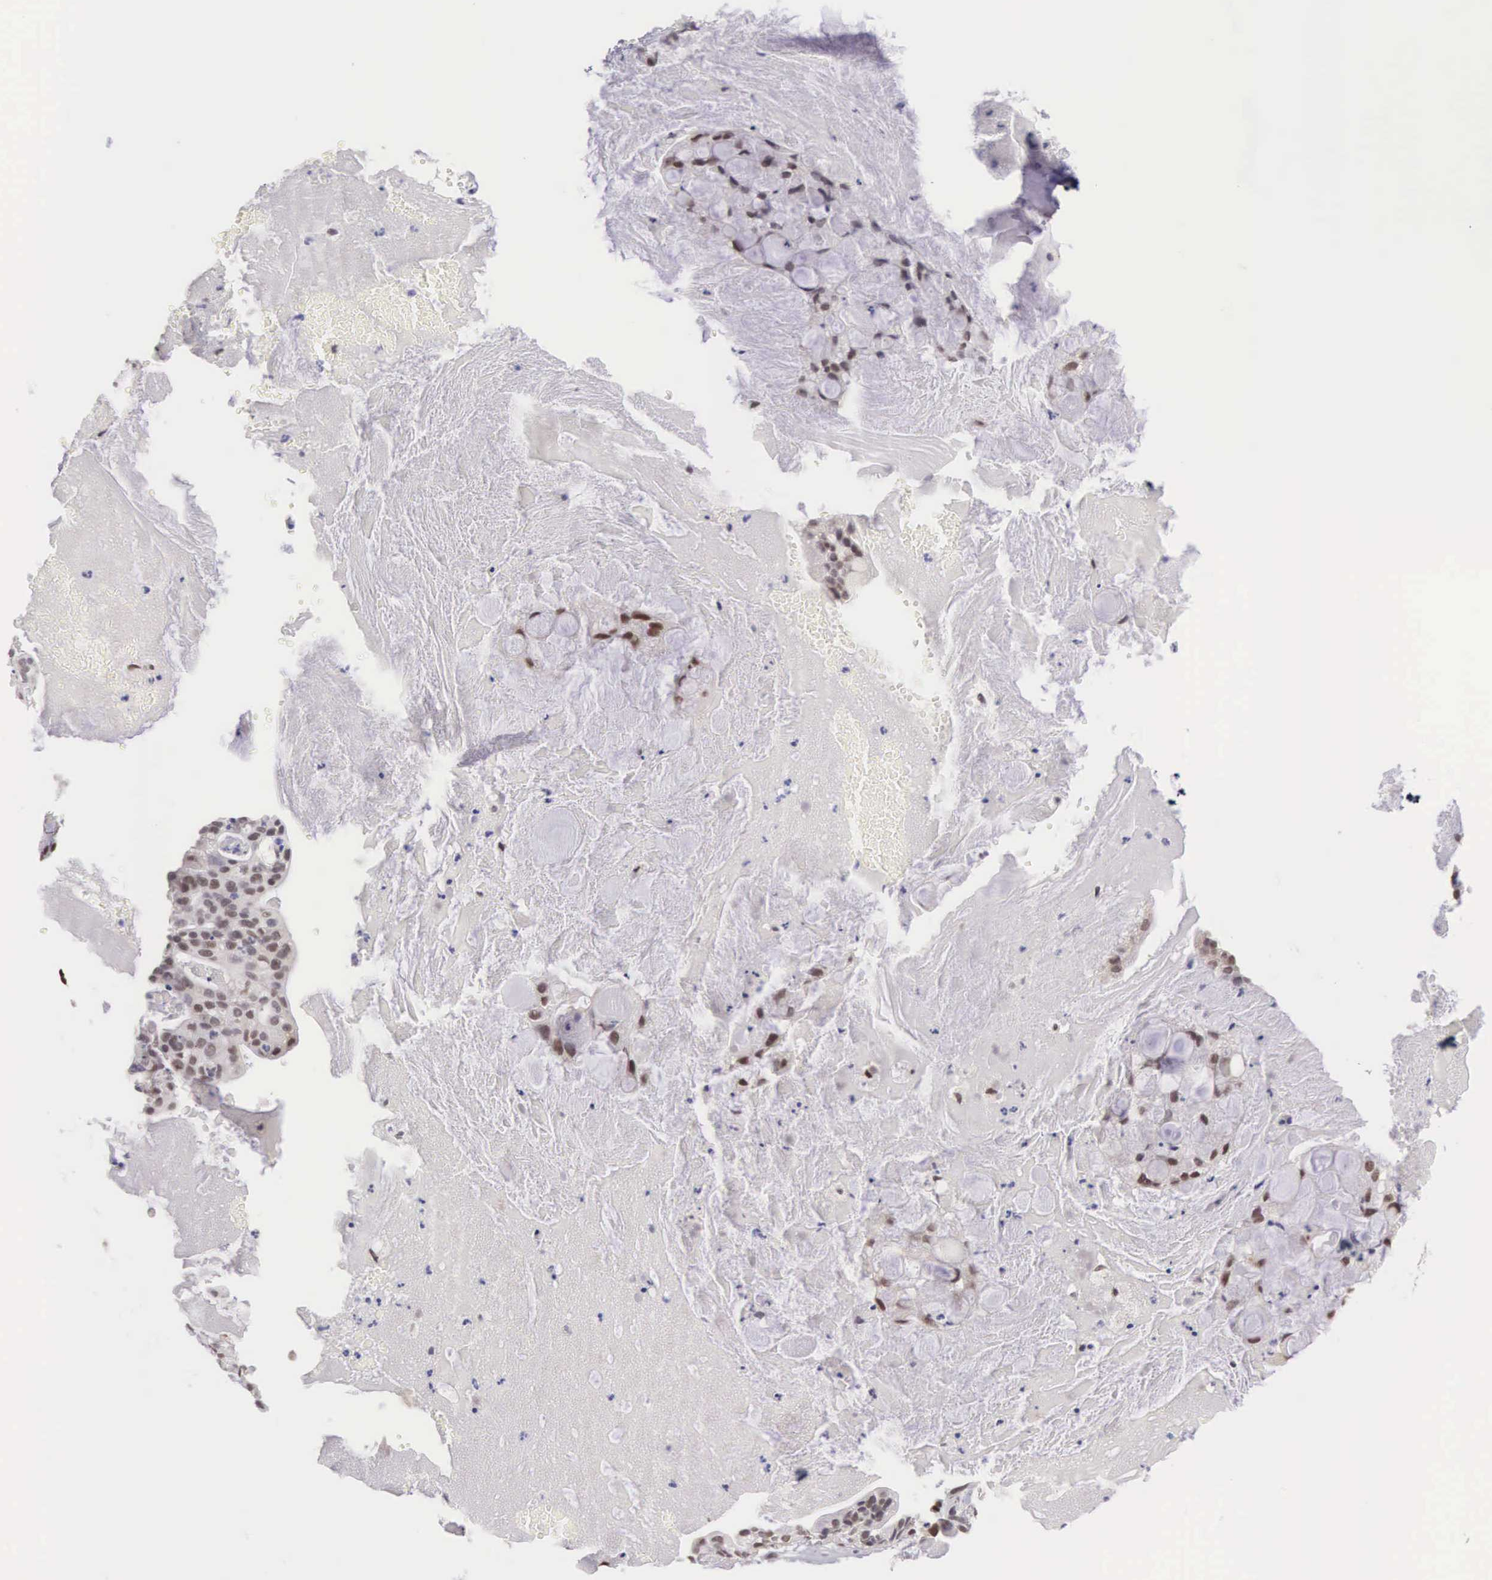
{"staining": {"intensity": "moderate", "quantity": "25%-75%", "location": "nuclear"}, "tissue": "cervical cancer", "cell_type": "Tumor cells", "image_type": "cancer", "snomed": [{"axis": "morphology", "description": "Adenocarcinoma, NOS"}, {"axis": "topography", "description": "Cervix"}], "caption": "Immunohistochemistry micrograph of neoplastic tissue: cervical cancer stained using immunohistochemistry reveals medium levels of moderate protein expression localized specifically in the nuclear of tumor cells, appearing as a nuclear brown color.", "gene": "CCDC117", "patient": {"sex": "female", "age": 41}}